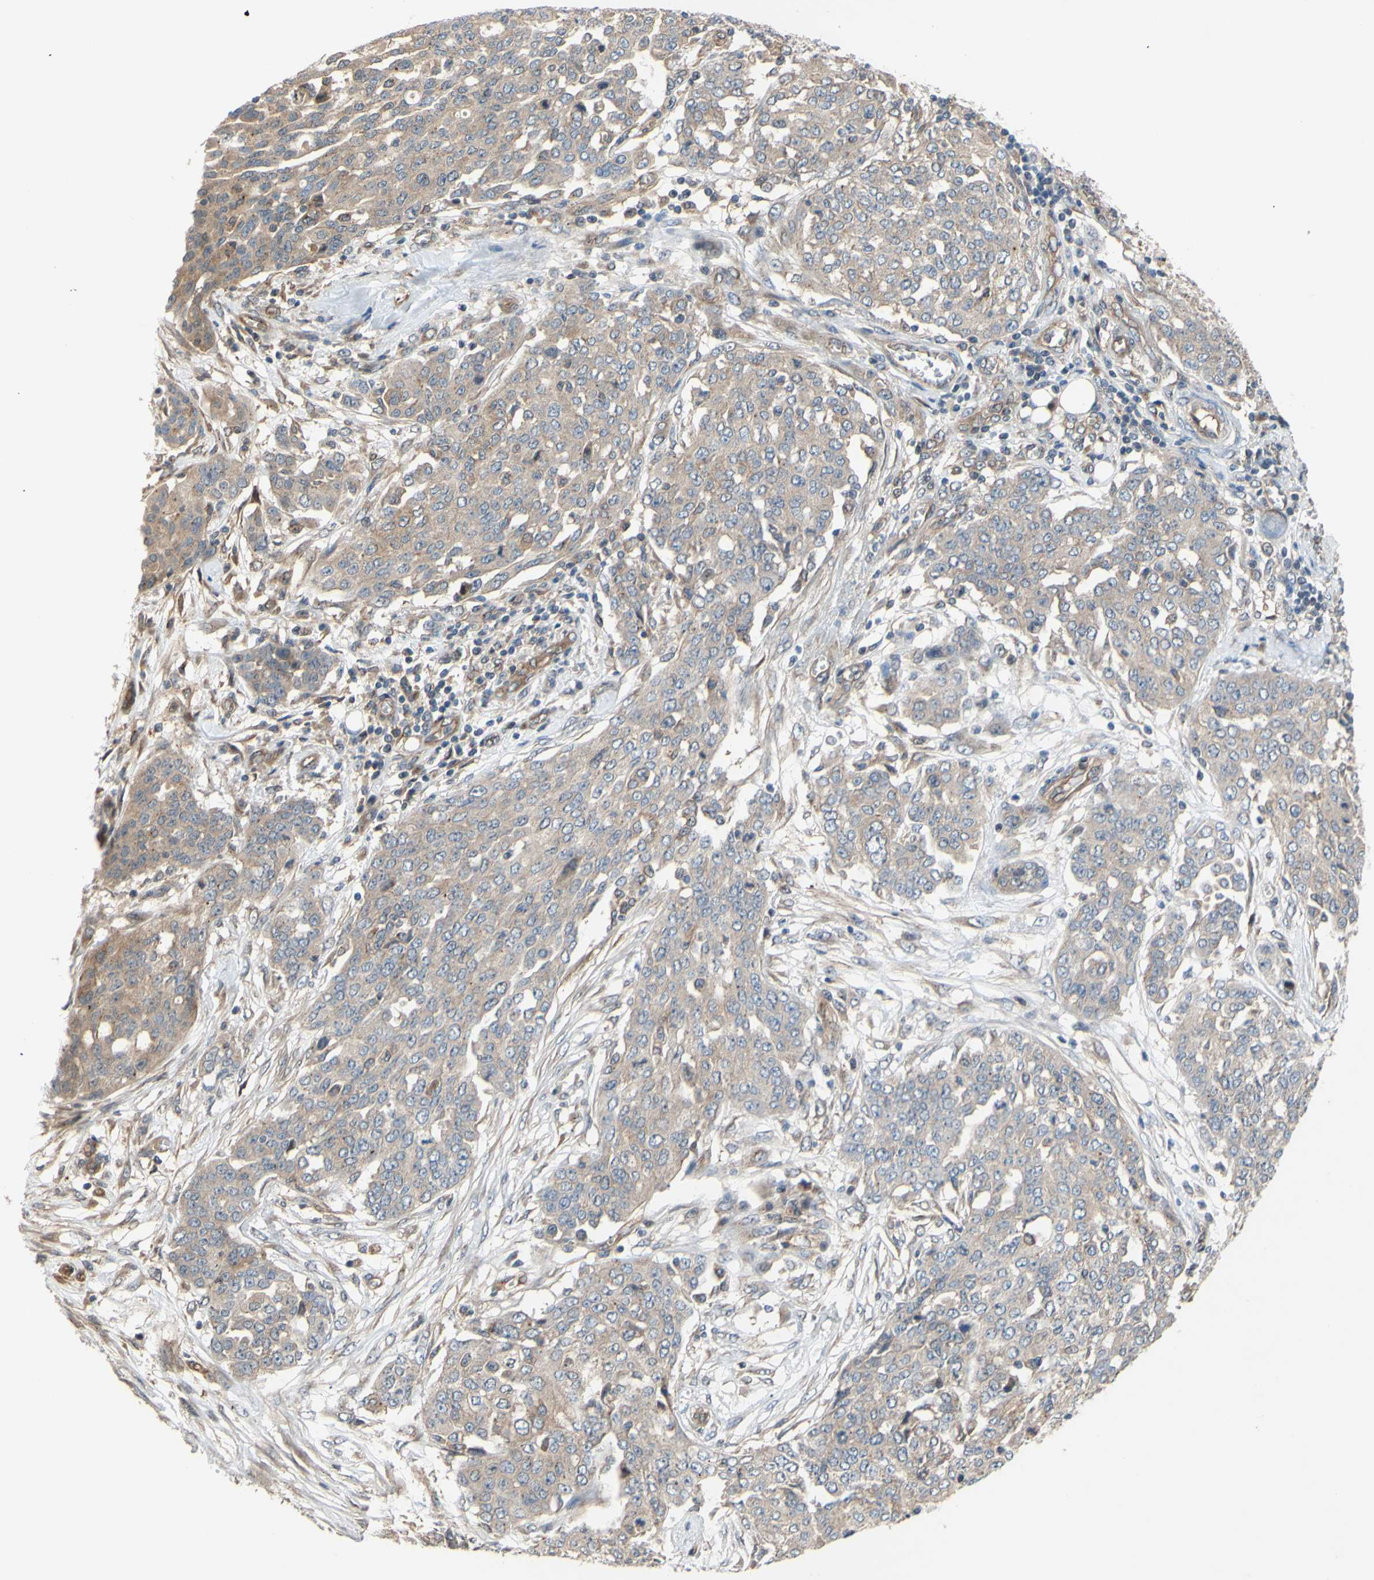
{"staining": {"intensity": "weak", "quantity": ">75%", "location": "cytoplasmic/membranous"}, "tissue": "ovarian cancer", "cell_type": "Tumor cells", "image_type": "cancer", "snomed": [{"axis": "morphology", "description": "Cystadenocarcinoma, serous, NOS"}, {"axis": "topography", "description": "Soft tissue"}, {"axis": "topography", "description": "Ovary"}], "caption": "The image displays a brown stain indicating the presence of a protein in the cytoplasmic/membranous of tumor cells in serous cystadenocarcinoma (ovarian).", "gene": "DYNLRB1", "patient": {"sex": "female", "age": 57}}